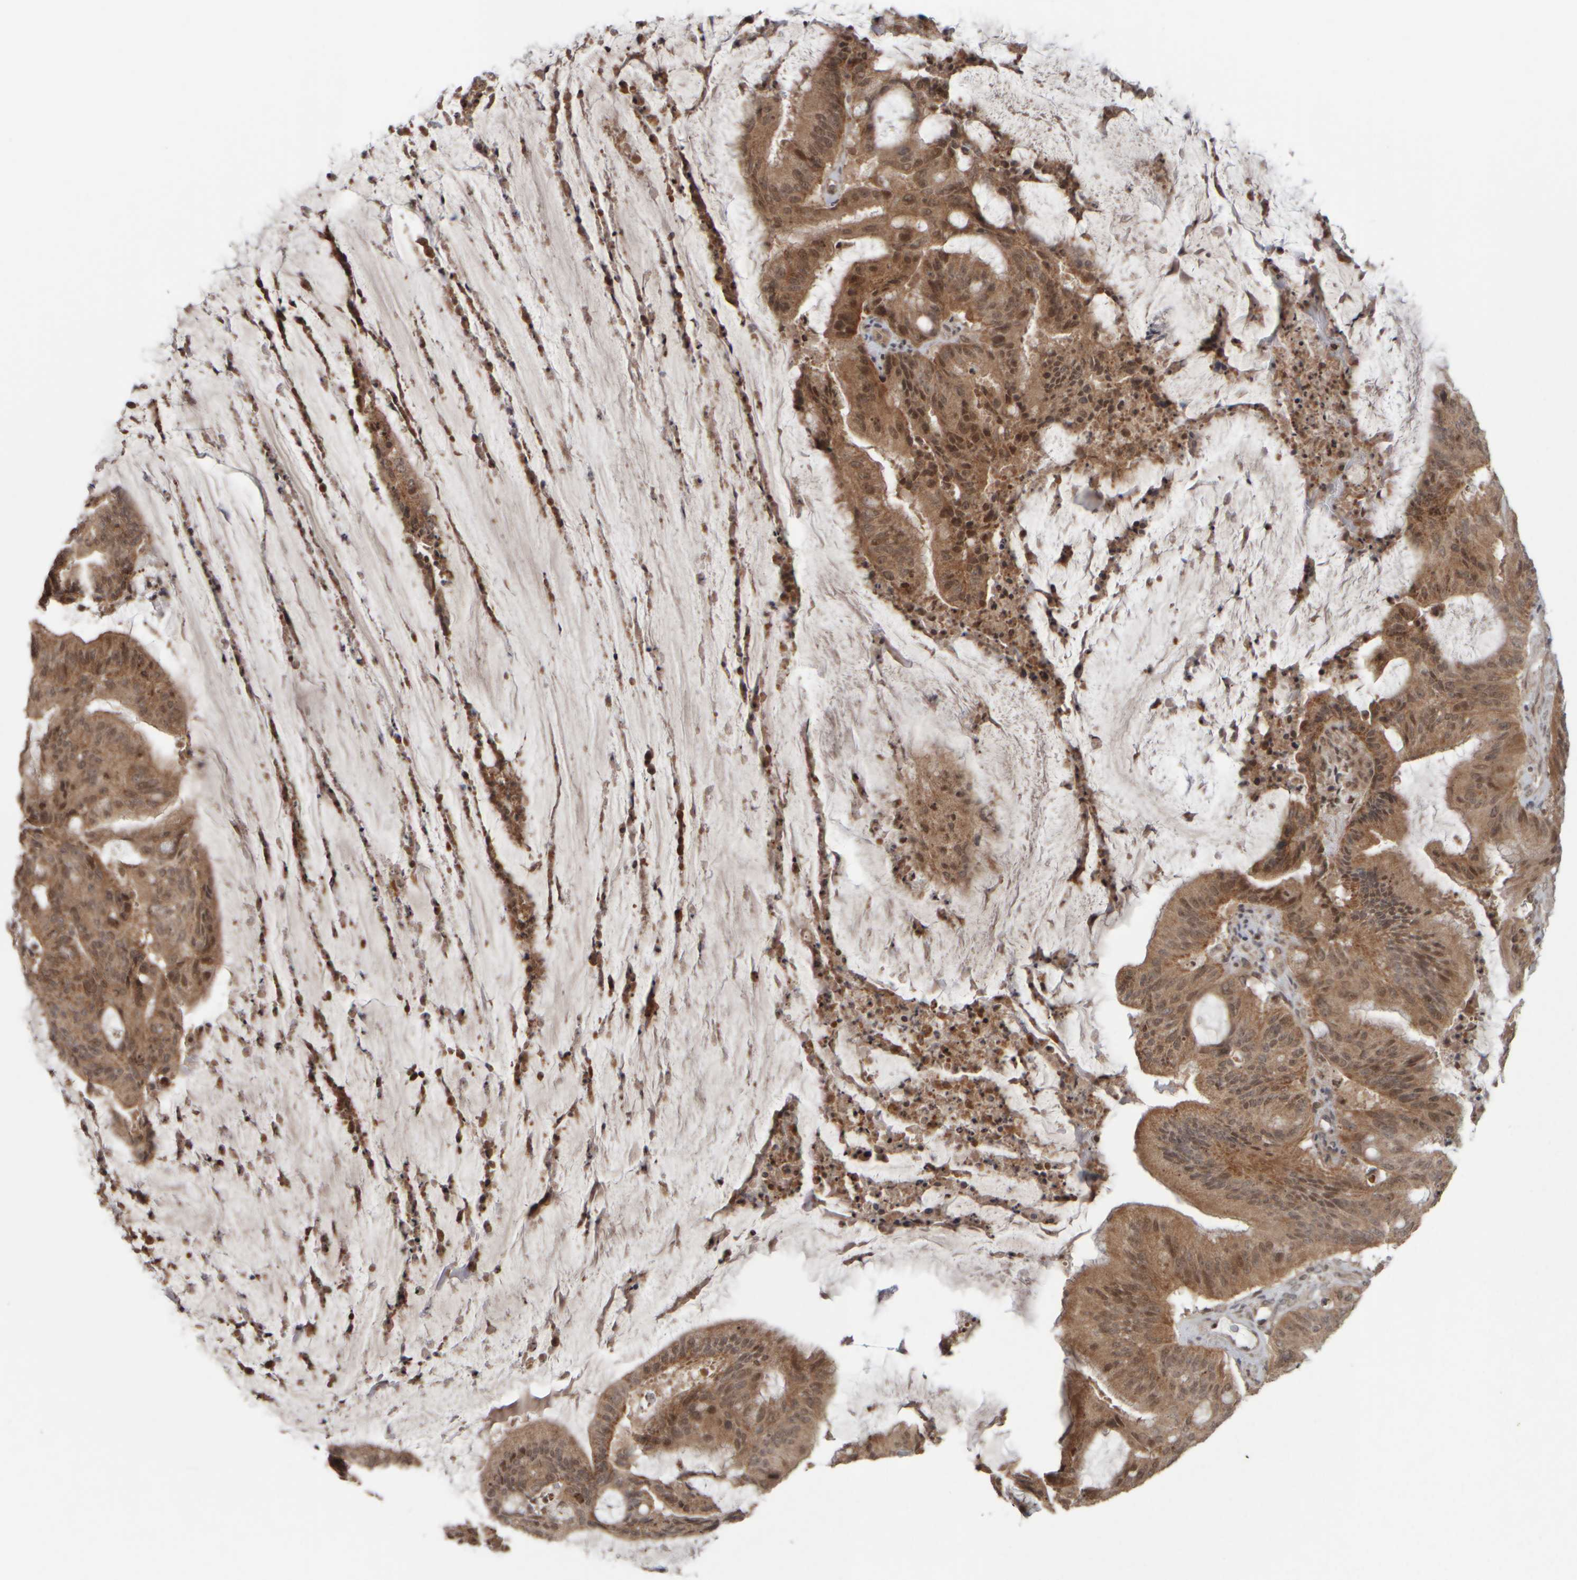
{"staining": {"intensity": "moderate", "quantity": ">75%", "location": "cytoplasmic/membranous,nuclear"}, "tissue": "liver cancer", "cell_type": "Tumor cells", "image_type": "cancer", "snomed": [{"axis": "morphology", "description": "Normal tissue, NOS"}, {"axis": "morphology", "description": "Cholangiocarcinoma"}, {"axis": "topography", "description": "Liver"}, {"axis": "topography", "description": "Peripheral nerve tissue"}], "caption": "This is a histology image of immunohistochemistry (IHC) staining of liver cancer (cholangiocarcinoma), which shows moderate staining in the cytoplasmic/membranous and nuclear of tumor cells.", "gene": "CWC27", "patient": {"sex": "female", "age": 73}}